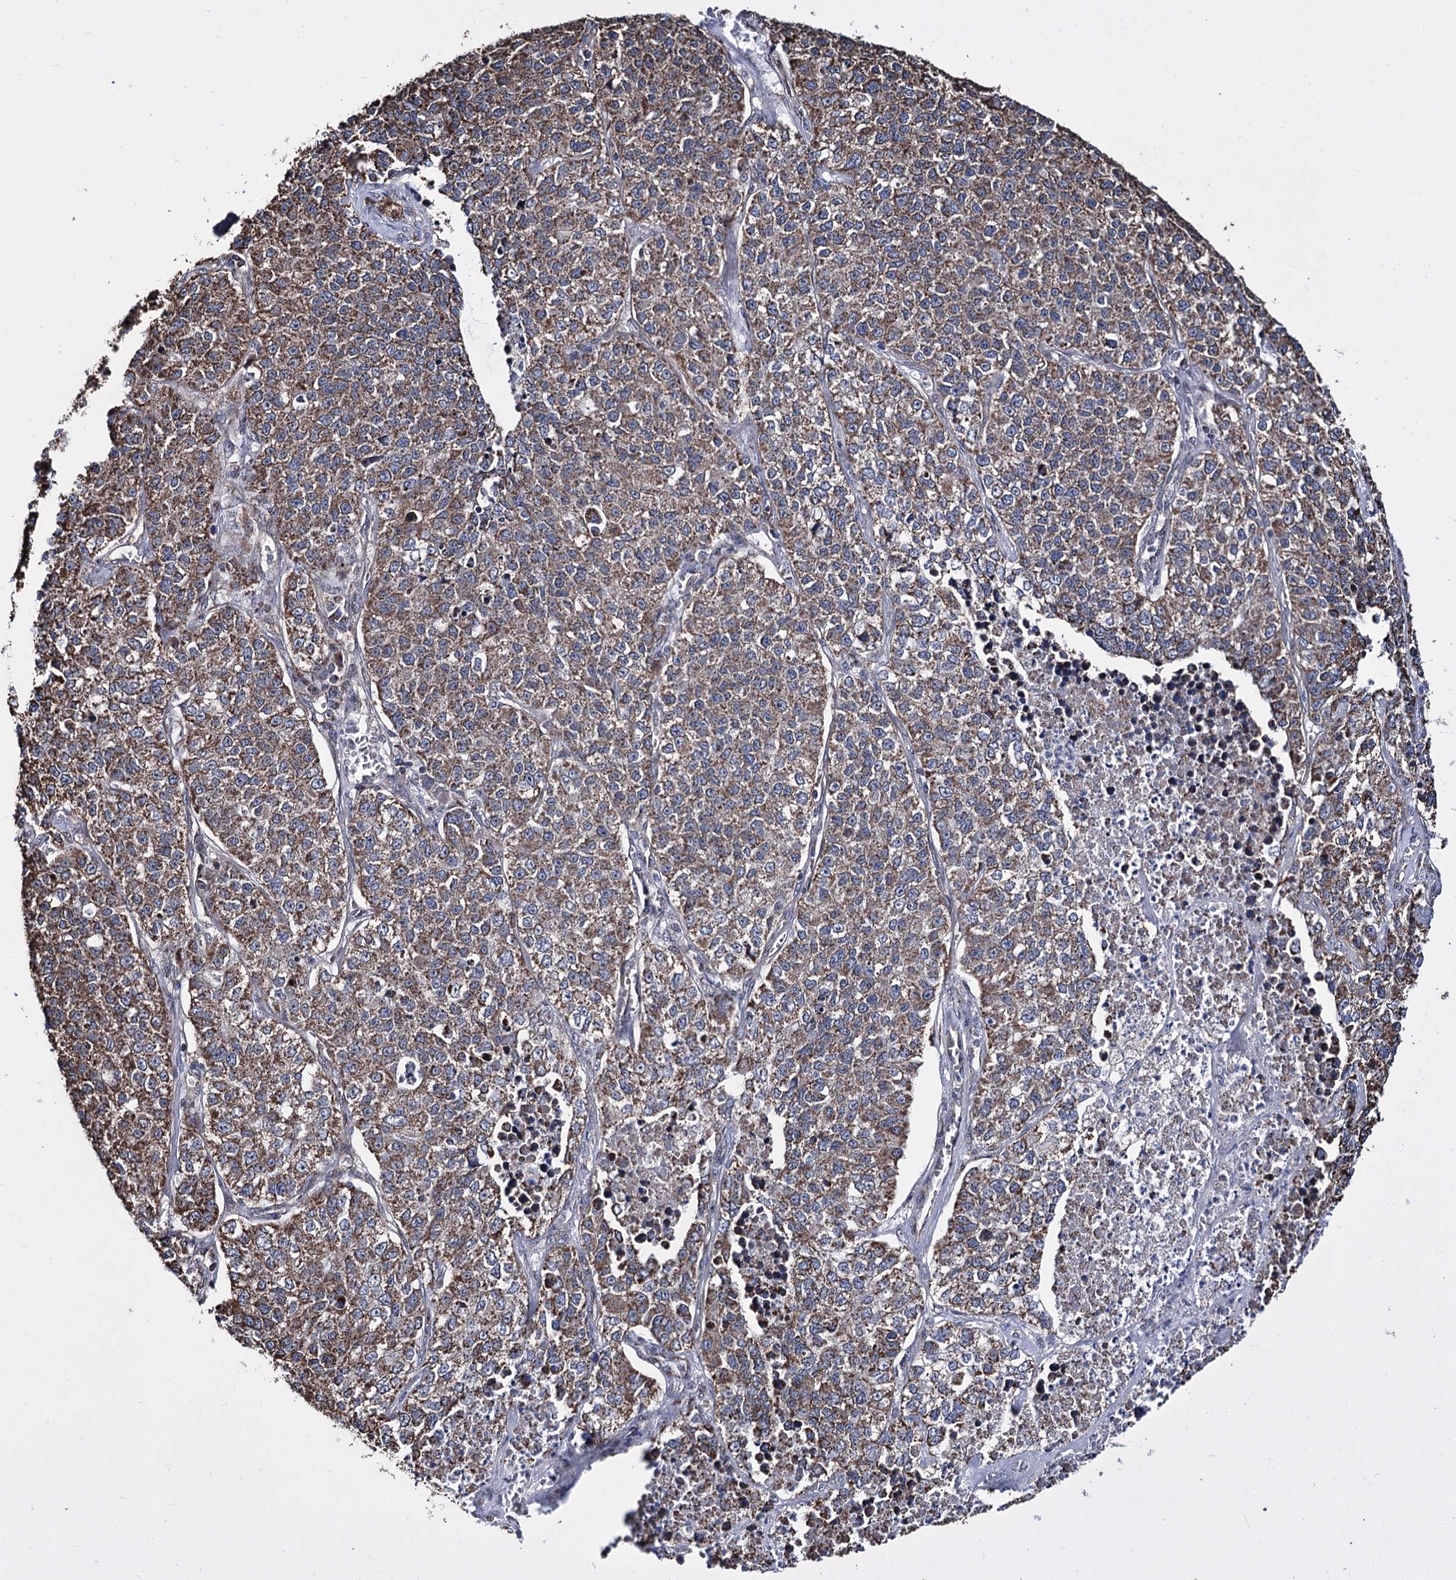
{"staining": {"intensity": "moderate", "quantity": ">75%", "location": "cytoplasmic/membranous"}, "tissue": "lung cancer", "cell_type": "Tumor cells", "image_type": "cancer", "snomed": [{"axis": "morphology", "description": "Adenocarcinoma, NOS"}, {"axis": "topography", "description": "Lung"}], "caption": "Moderate cytoplasmic/membranous positivity for a protein is present in about >75% of tumor cells of lung adenocarcinoma using IHC.", "gene": "CREB3L4", "patient": {"sex": "male", "age": 49}}